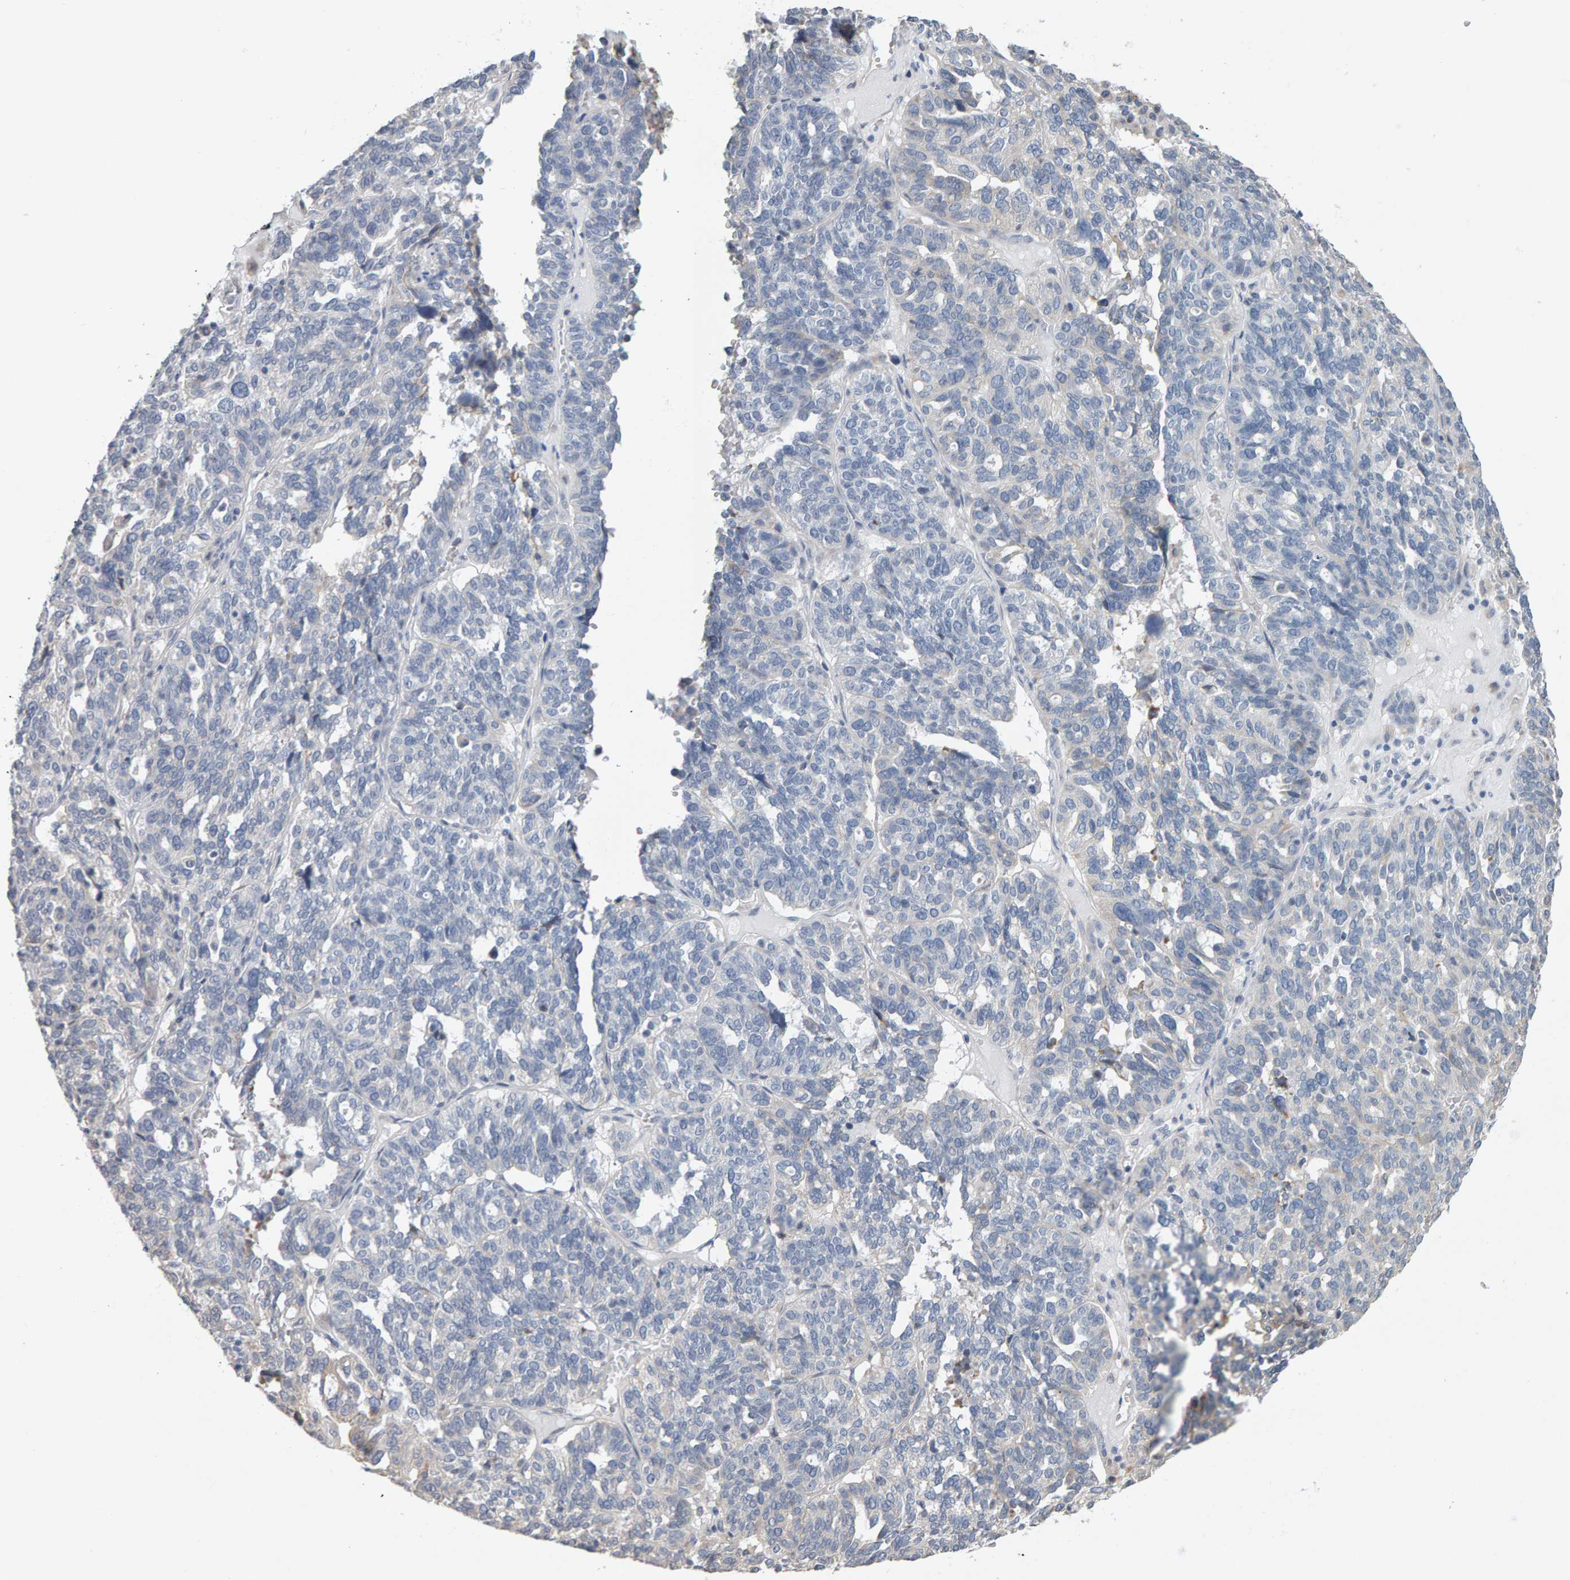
{"staining": {"intensity": "negative", "quantity": "none", "location": "none"}, "tissue": "ovarian cancer", "cell_type": "Tumor cells", "image_type": "cancer", "snomed": [{"axis": "morphology", "description": "Cystadenocarcinoma, serous, NOS"}, {"axis": "topography", "description": "Ovary"}], "caption": "There is no significant staining in tumor cells of ovarian cancer (serous cystadenocarcinoma).", "gene": "ADHFE1", "patient": {"sex": "female", "age": 59}}